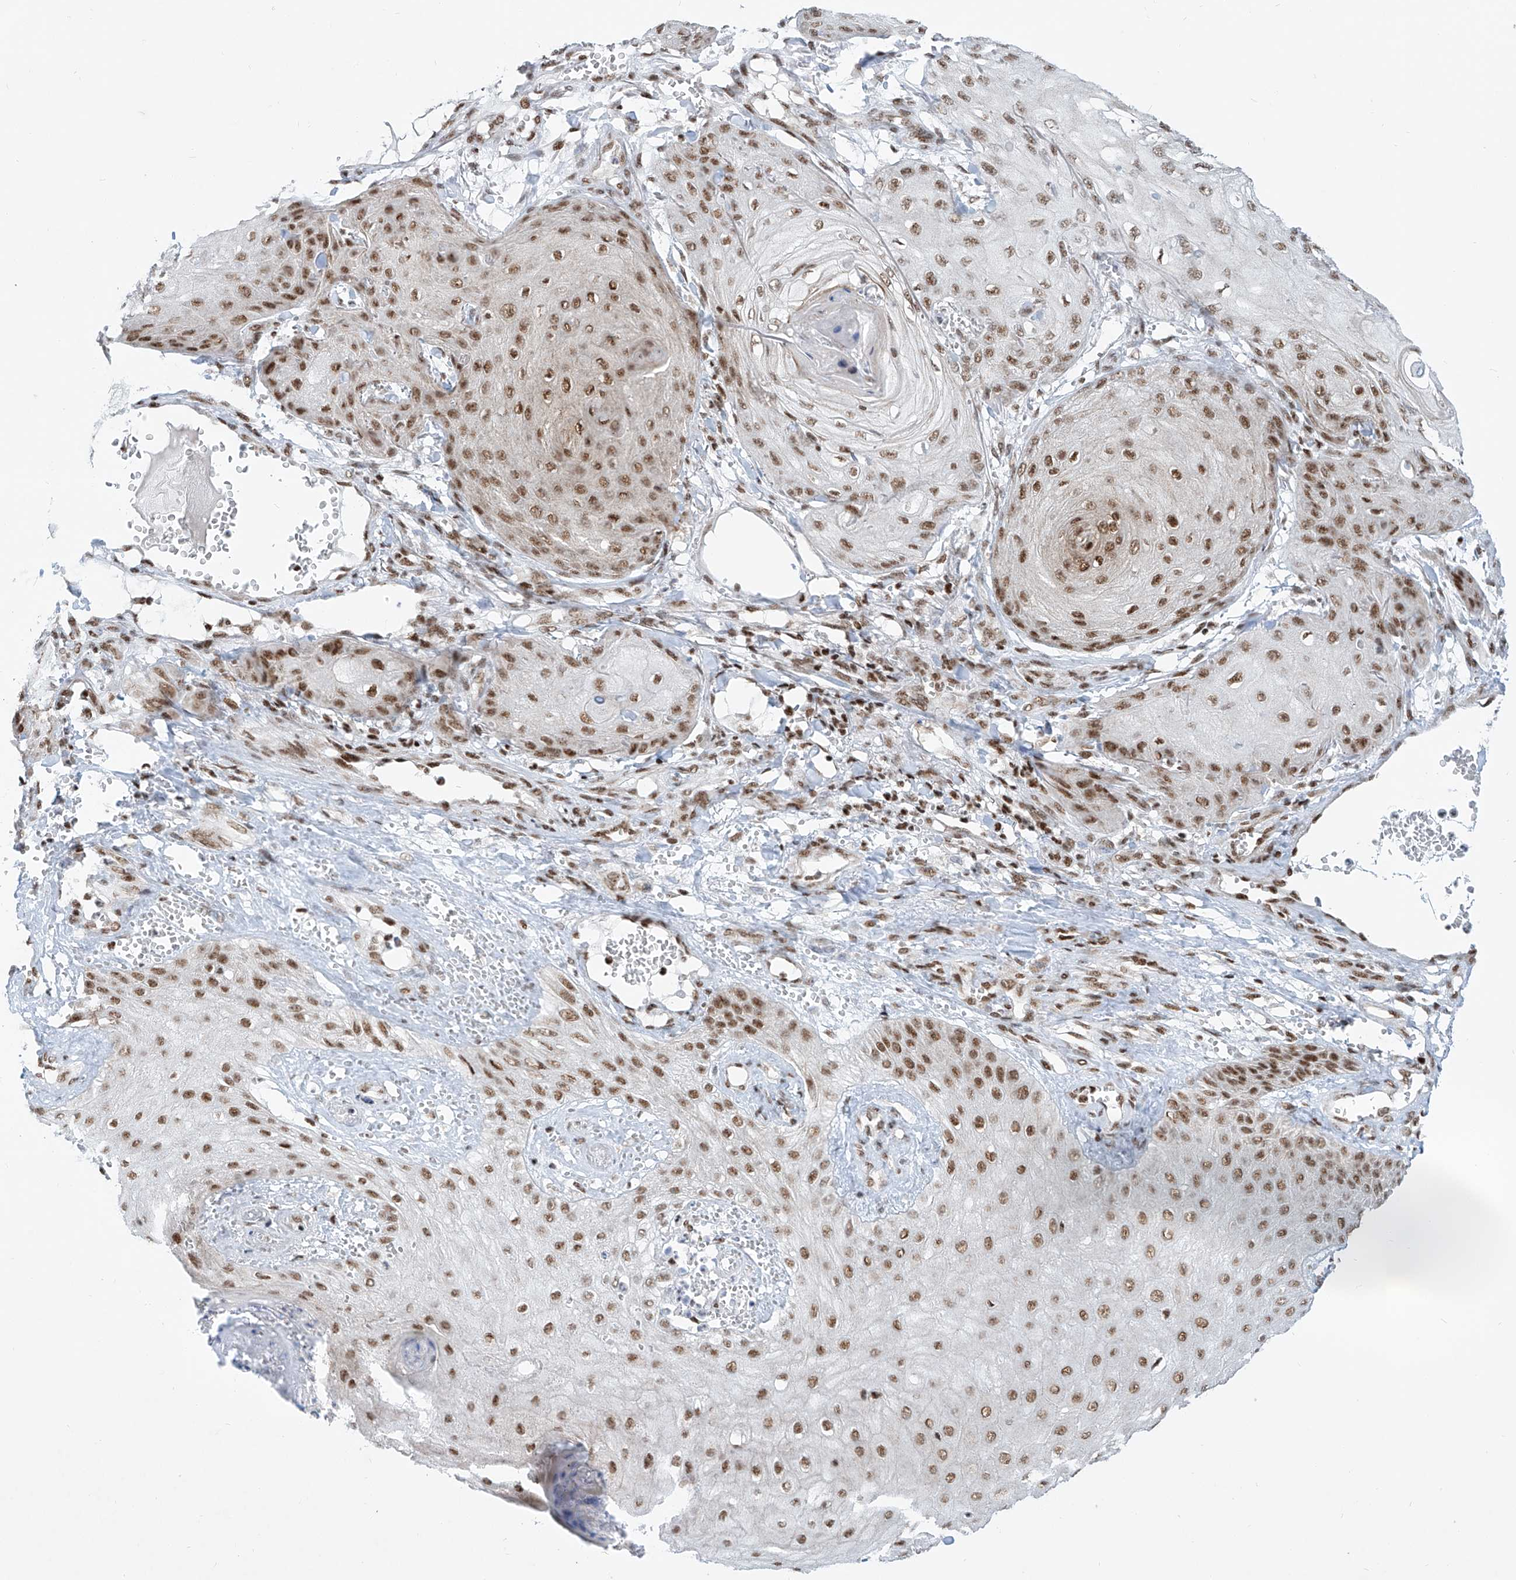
{"staining": {"intensity": "strong", "quantity": ">75%", "location": "nuclear"}, "tissue": "skin cancer", "cell_type": "Tumor cells", "image_type": "cancer", "snomed": [{"axis": "morphology", "description": "Squamous cell carcinoma, NOS"}, {"axis": "topography", "description": "Skin"}], "caption": "Skin cancer (squamous cell carcinoma) stained with a brown dye reveals strong nuclear positive expression in approximately >75% of tumor cells.", "gene": "TAF4", "patient": {"sex": "male", "age": 74}}